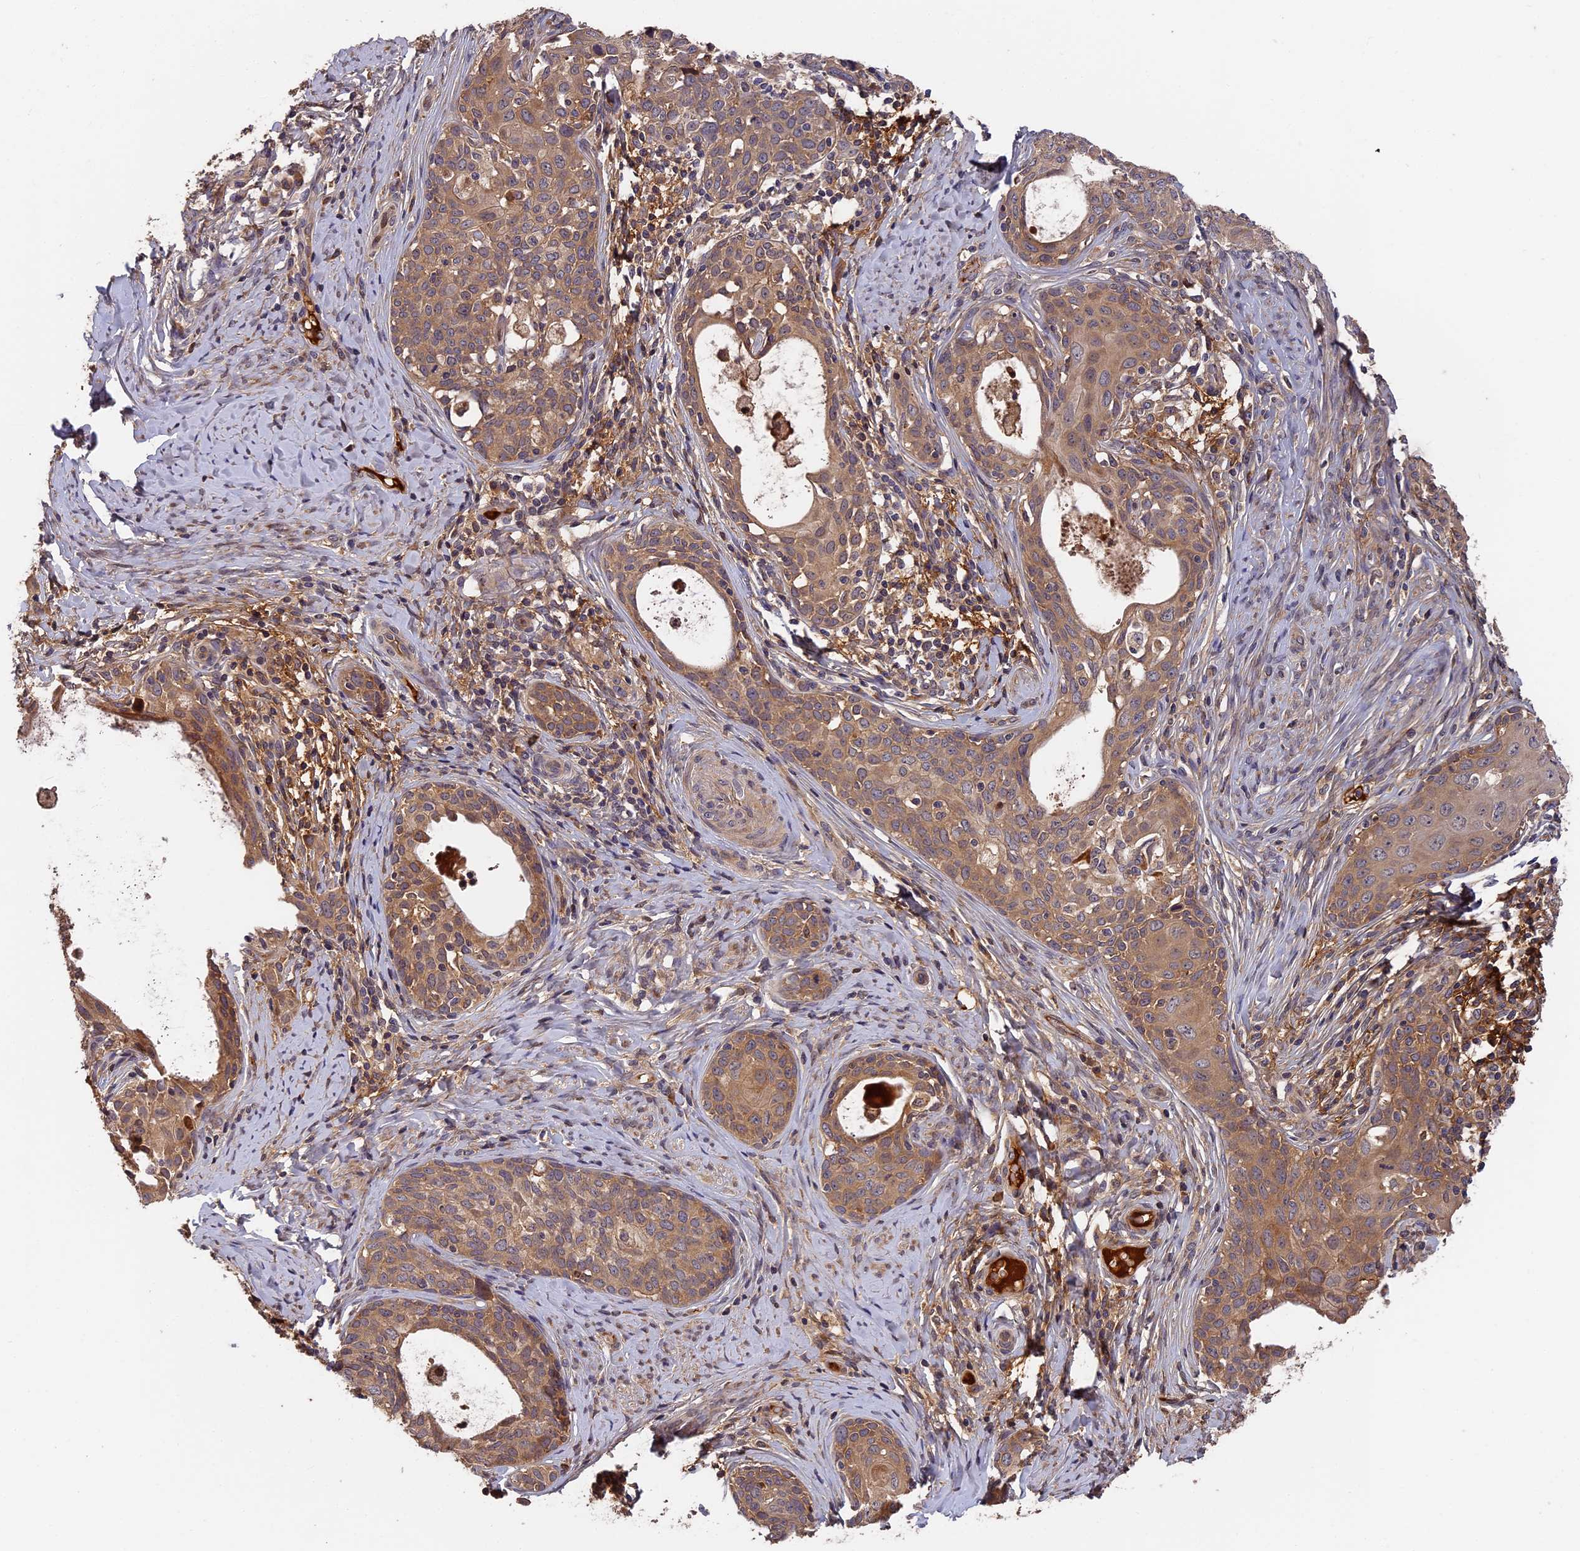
{"staining": {"intensity": "moderate", "quantity": ">75%", "location": "cytoplasmic/membranous"}, "tissue": "cervical cancer", "cell_type": "Tumor cells", "image_type": "cancer", "snomed": [{"axis": "morphology", "description": "Squamous cell carcinoma, NOS"}, {"axis": "morphology", "description": "Adenocarcinoma, NOS"}, {"axis": "topography", "description": "Cervix"}], "caption": "The image displays immunohistochemical staining of cervical cancer (adenocarcinoma). There is moderate cytoplasmic/membranous positivity is identified in about >75% of tumor cells.", "gene": "ITIH1", "patient": {"sex": "female", "age": 52}}